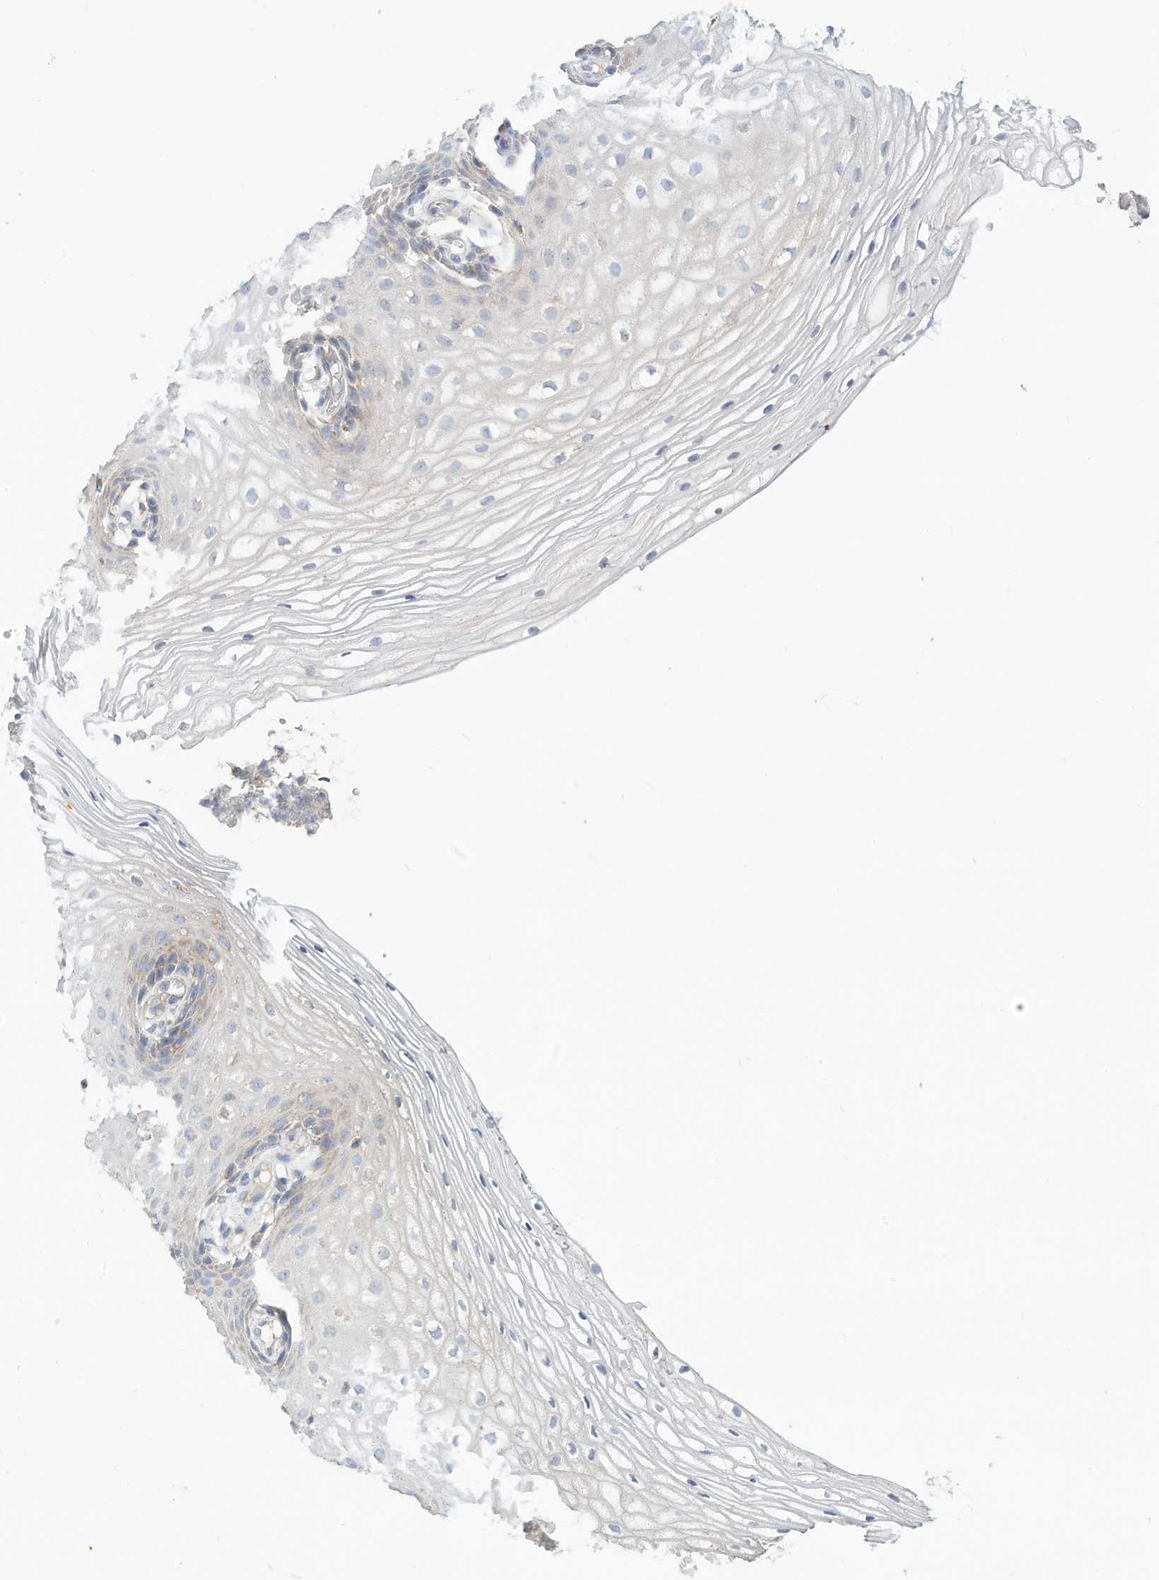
{"staining": {"intensity": "negative", "quantity": "none", "location": "none"}, "tissue": "vagina", "cell_type": "Squamous epithelial cells", "image_type": "normal", "snomed": [{"axis": "morphology", "description": "Normal tissue, NOS"}, {"axis": "topography", "description": "Vagina"}], "caption": "Squamous epithelial cells are negative for brown protein staining in benign vagina. (DAB immunohistochemistry visualized using brightfield microscopy, high magnification).", "gene": "RHOH", "patient": {"sex": "female", "age": 60}}